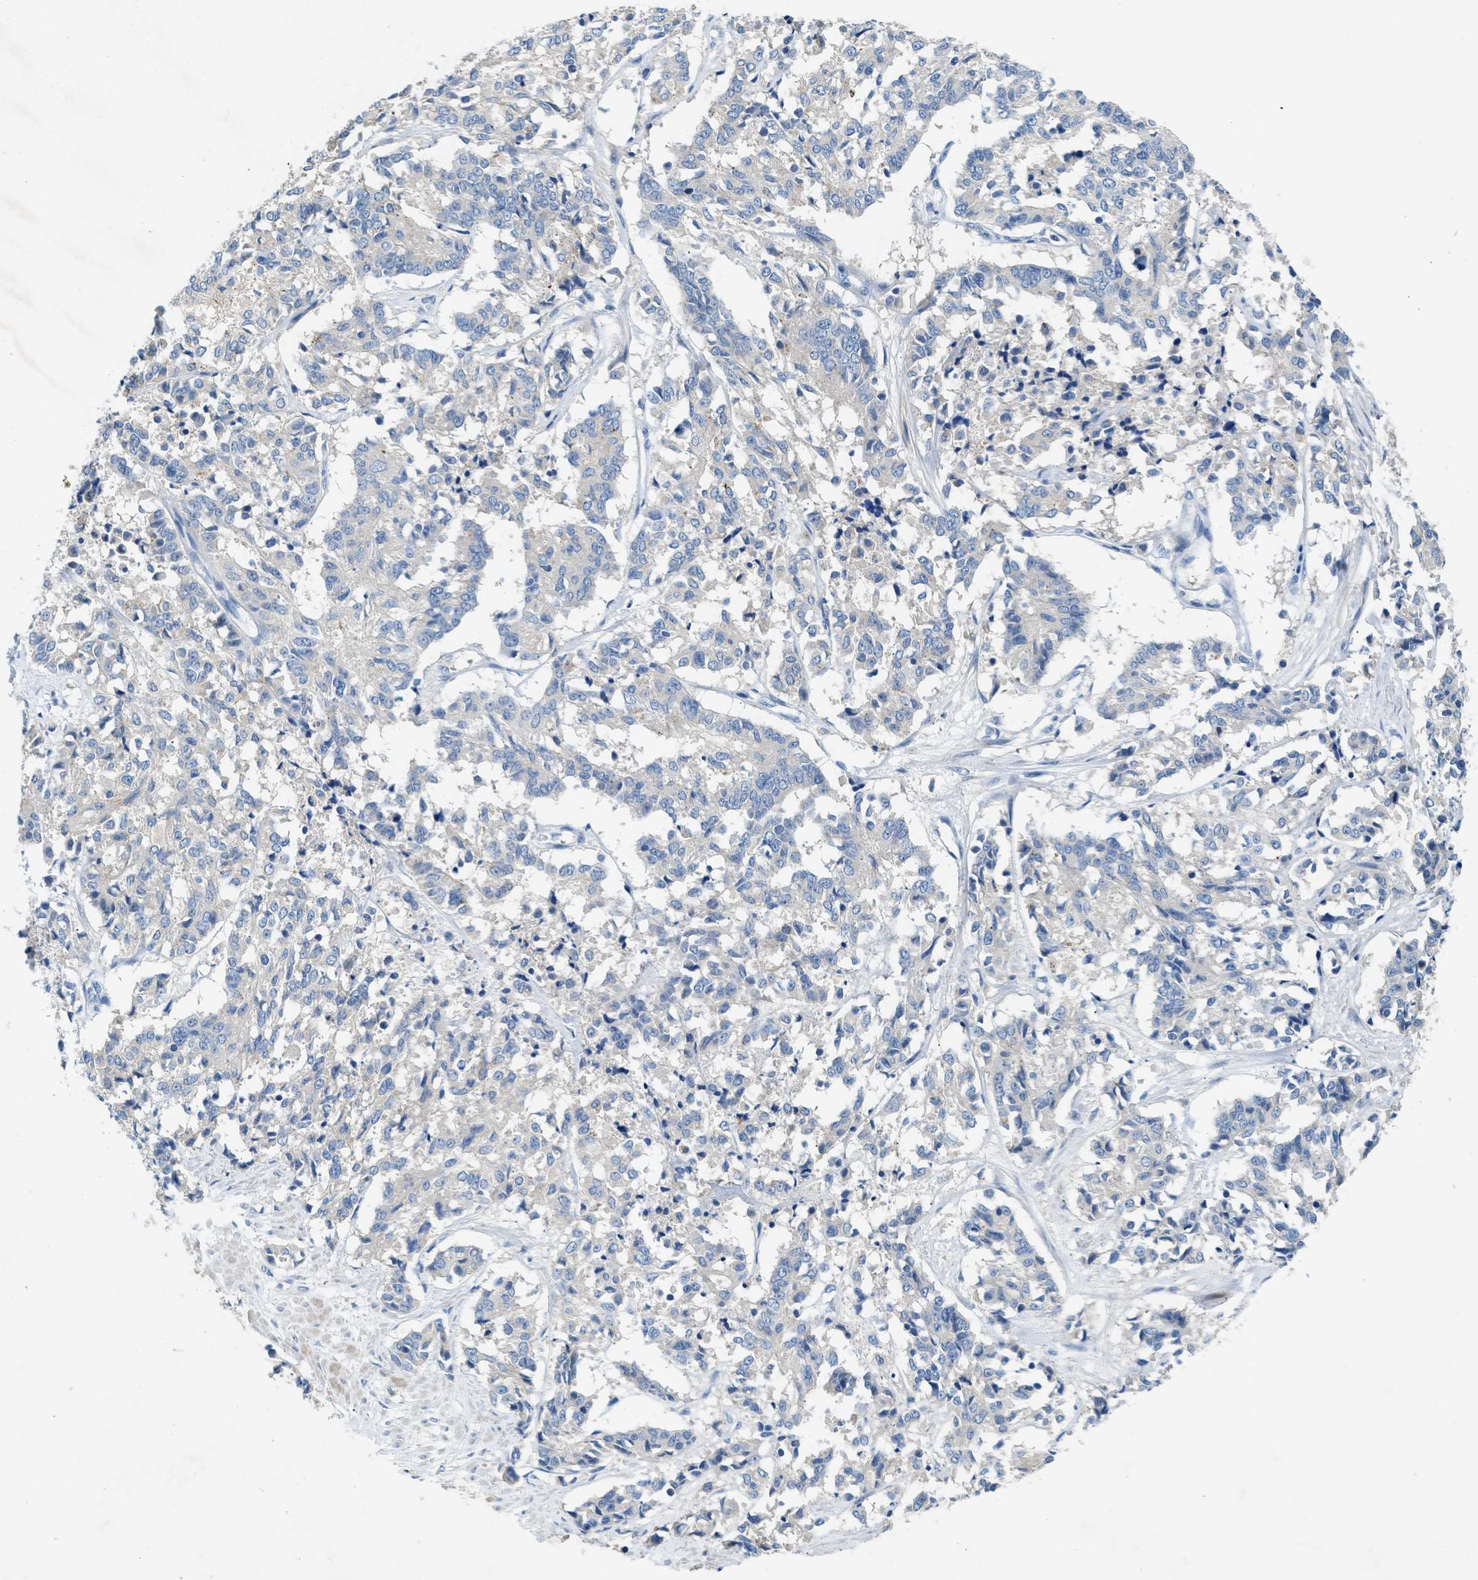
{"staining": {"intensity": "negative", "quantity": "none", "location": "none"}, "tissue": "cervical cancer", "cell_type": "Tumor cells", "image_type": "cancer", "snomed": [{"axis": "morphology", "description": "Squamous cell carcinoma, NOS"}, {"axis": "topography", "description": "Cervix"}], "caption": "Squamous cell carcinoma (cervical) stained for a protein using IHC shows no positivity tumor cells.", "gene": "RWDD2B", "patient": {"sex": "female", "age": 35}}